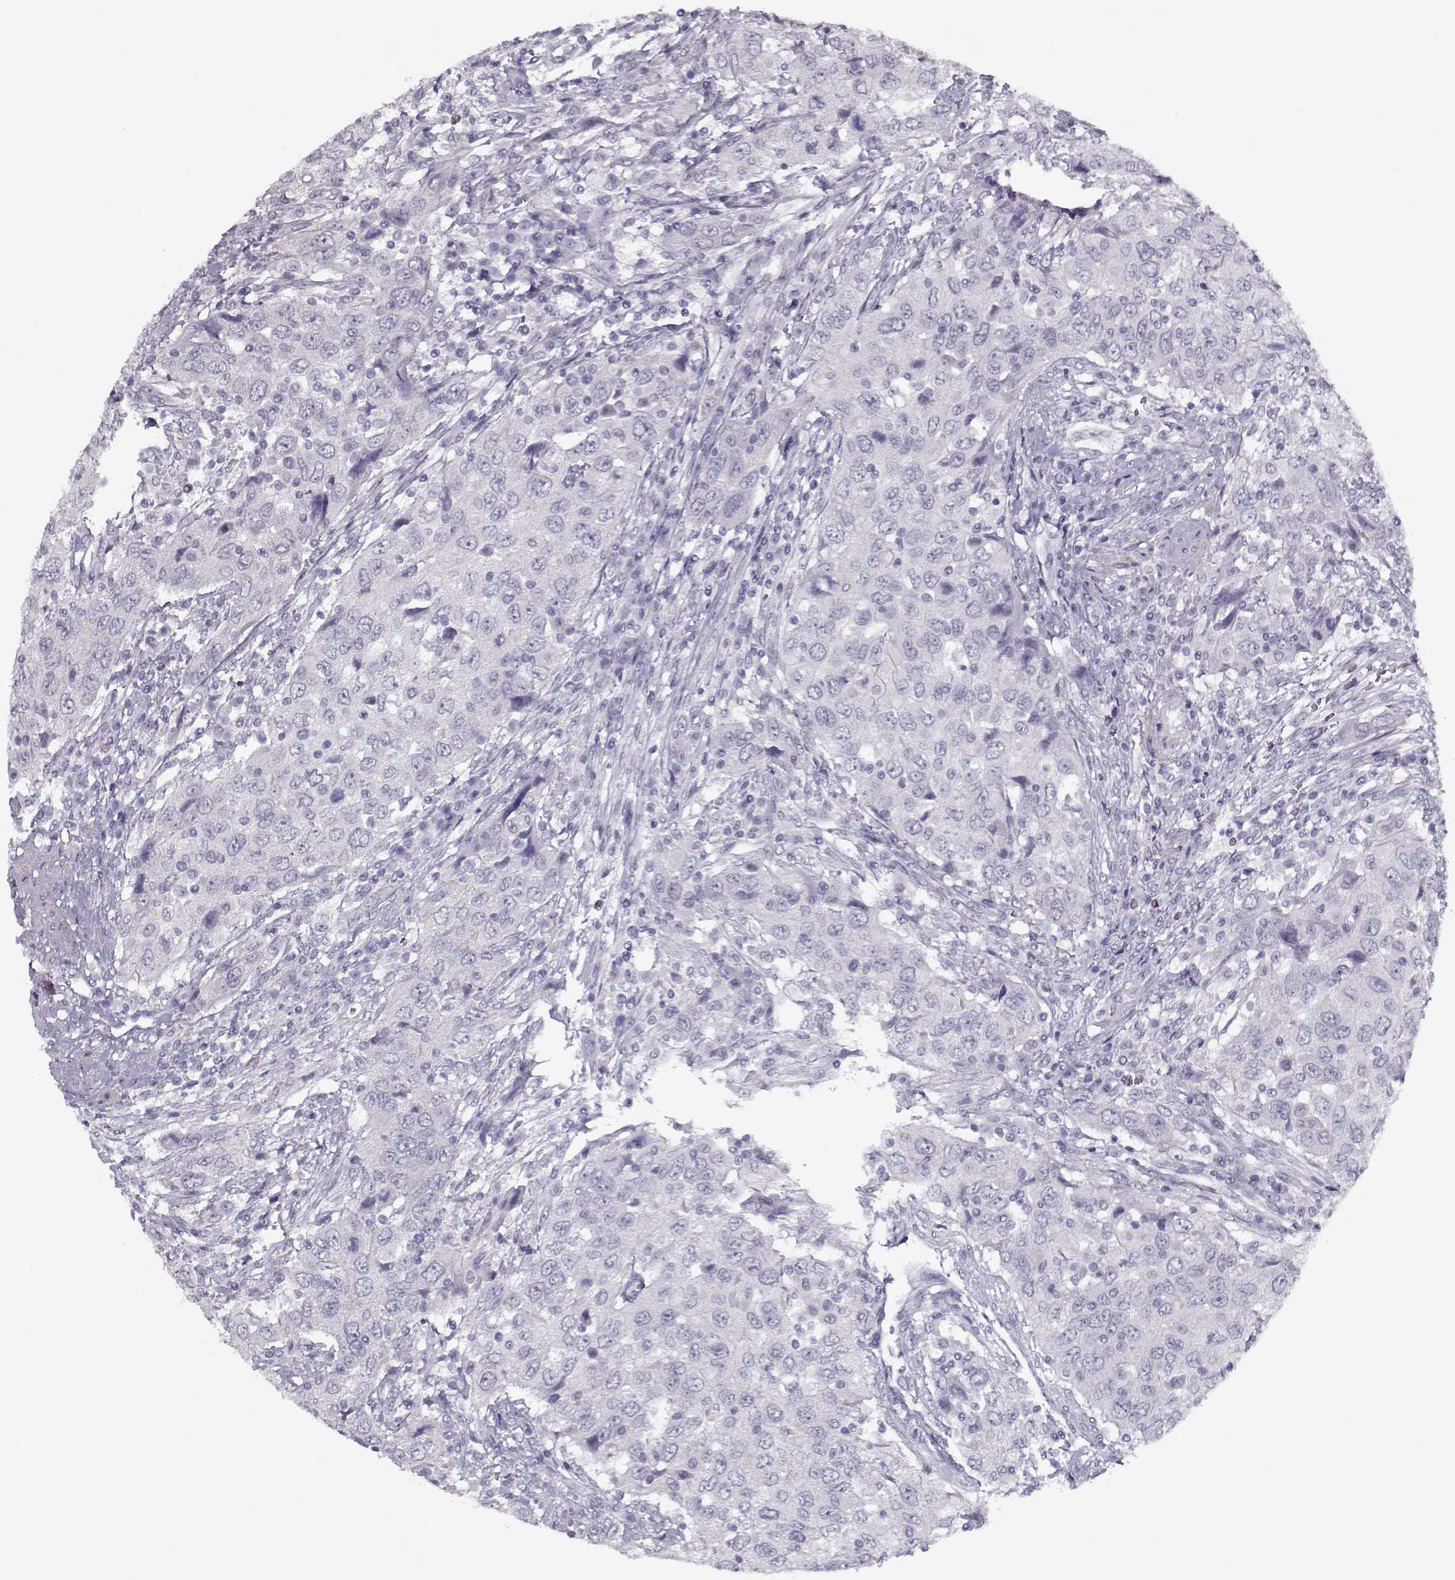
{"staining": {"intensity": "negative", "quantity": "none", "location": "none"}, "tissue": "urothelial cancer", "cell_type": "Tumor cells", "image_type": "cancer", "snomed": [{"axis": "morphology", "description": "Urothelial carcinoma, High grade"}, {"axis": "topography", "description": "Urinary bladder"}], "caption": "The immunohistochemistry micrograph has no significant staining in tumor cells of urothelial cancer tissue.", "gene": "CIBAR1", "patient": {"sex": "male", "age": 76}}